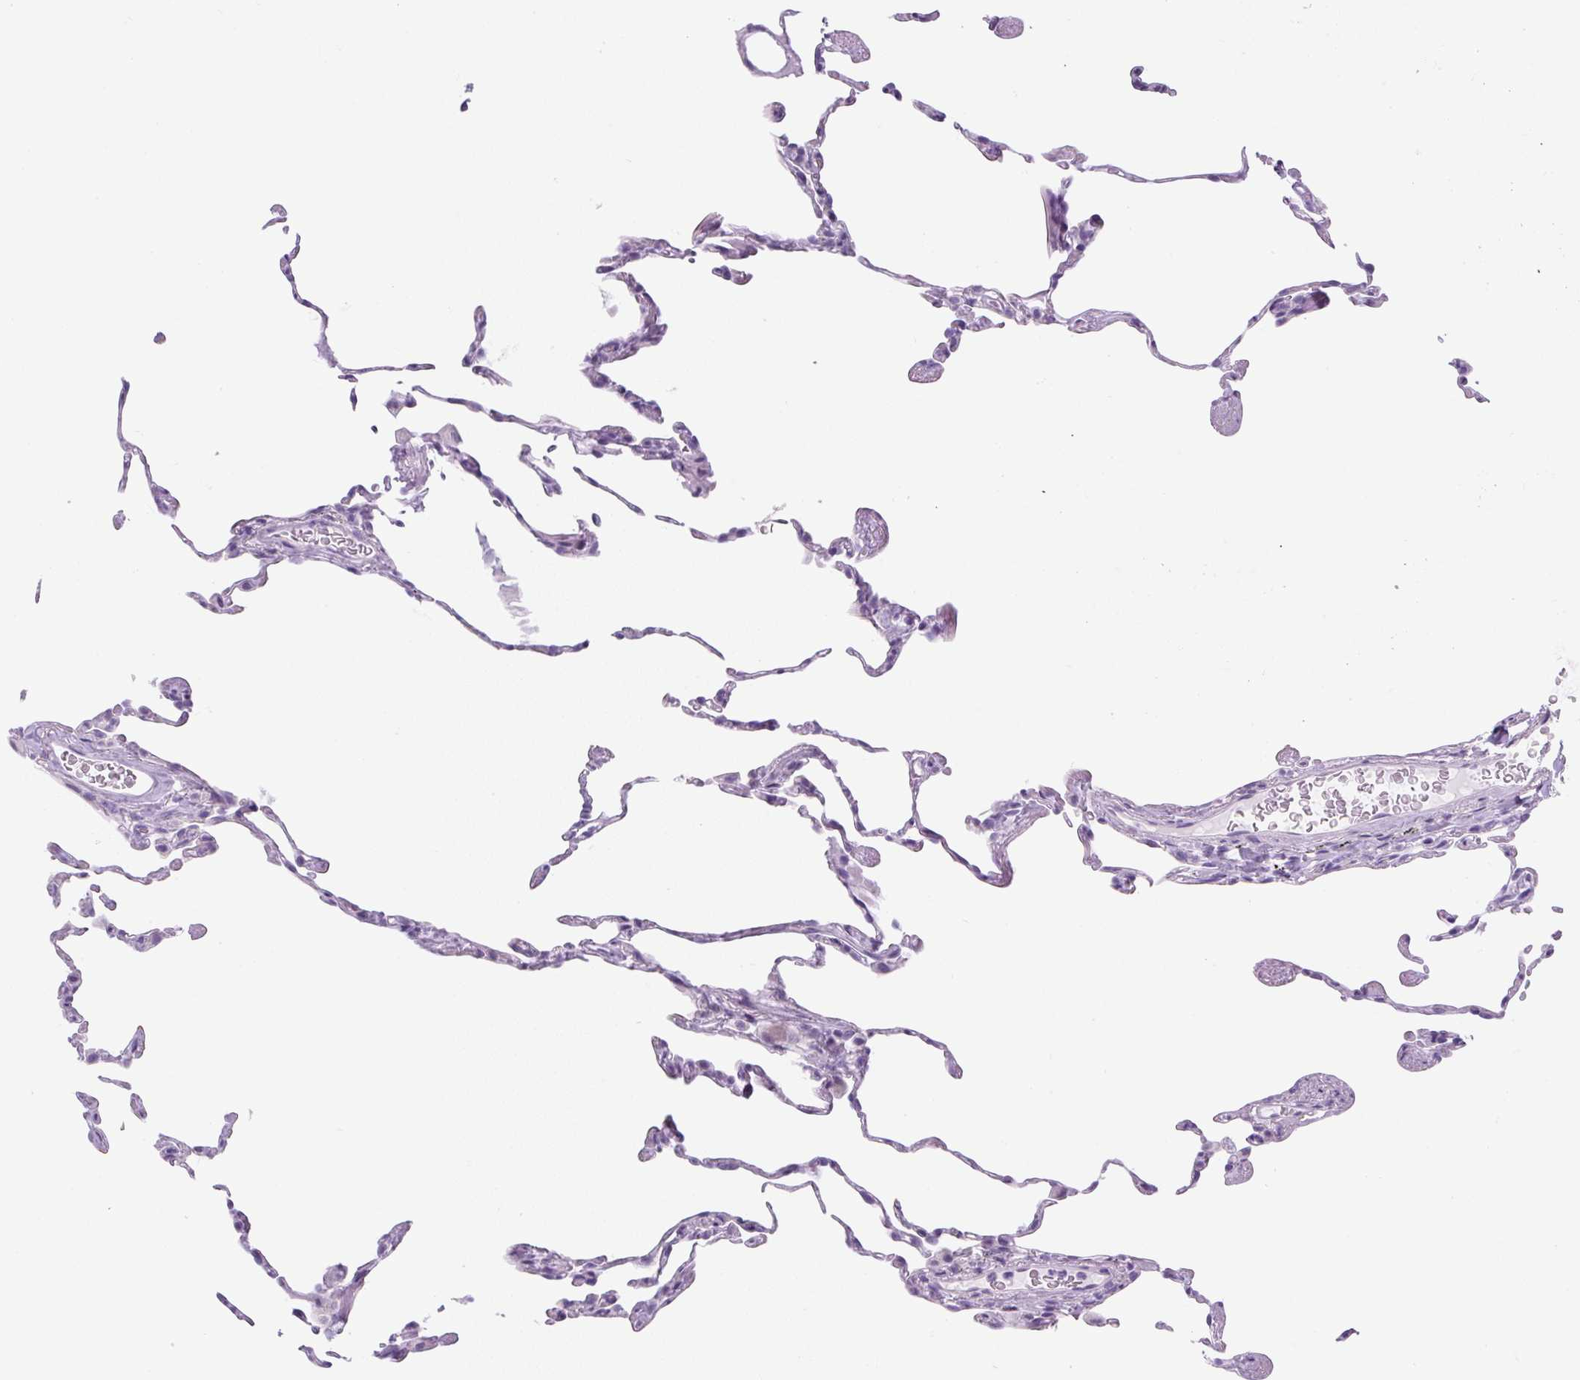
{"staining": {"intensity": "negative", "quantity": "none", "location": "none"}, "tissue": "lung", "cell_type": "Alveolar cells", "image_type": "normal", "snomed": [{"axis": "morphology", "description": "Normal tissue, NOS"}, {"axis": "topography", "description": "Lung"}], "caption": "DAB immunohistochemical staining of benign human lung demonstrates no significant expression in alveolar cells.", "gene": "ADAMTS19", "patient": {"sex": "female", "age": 57}}